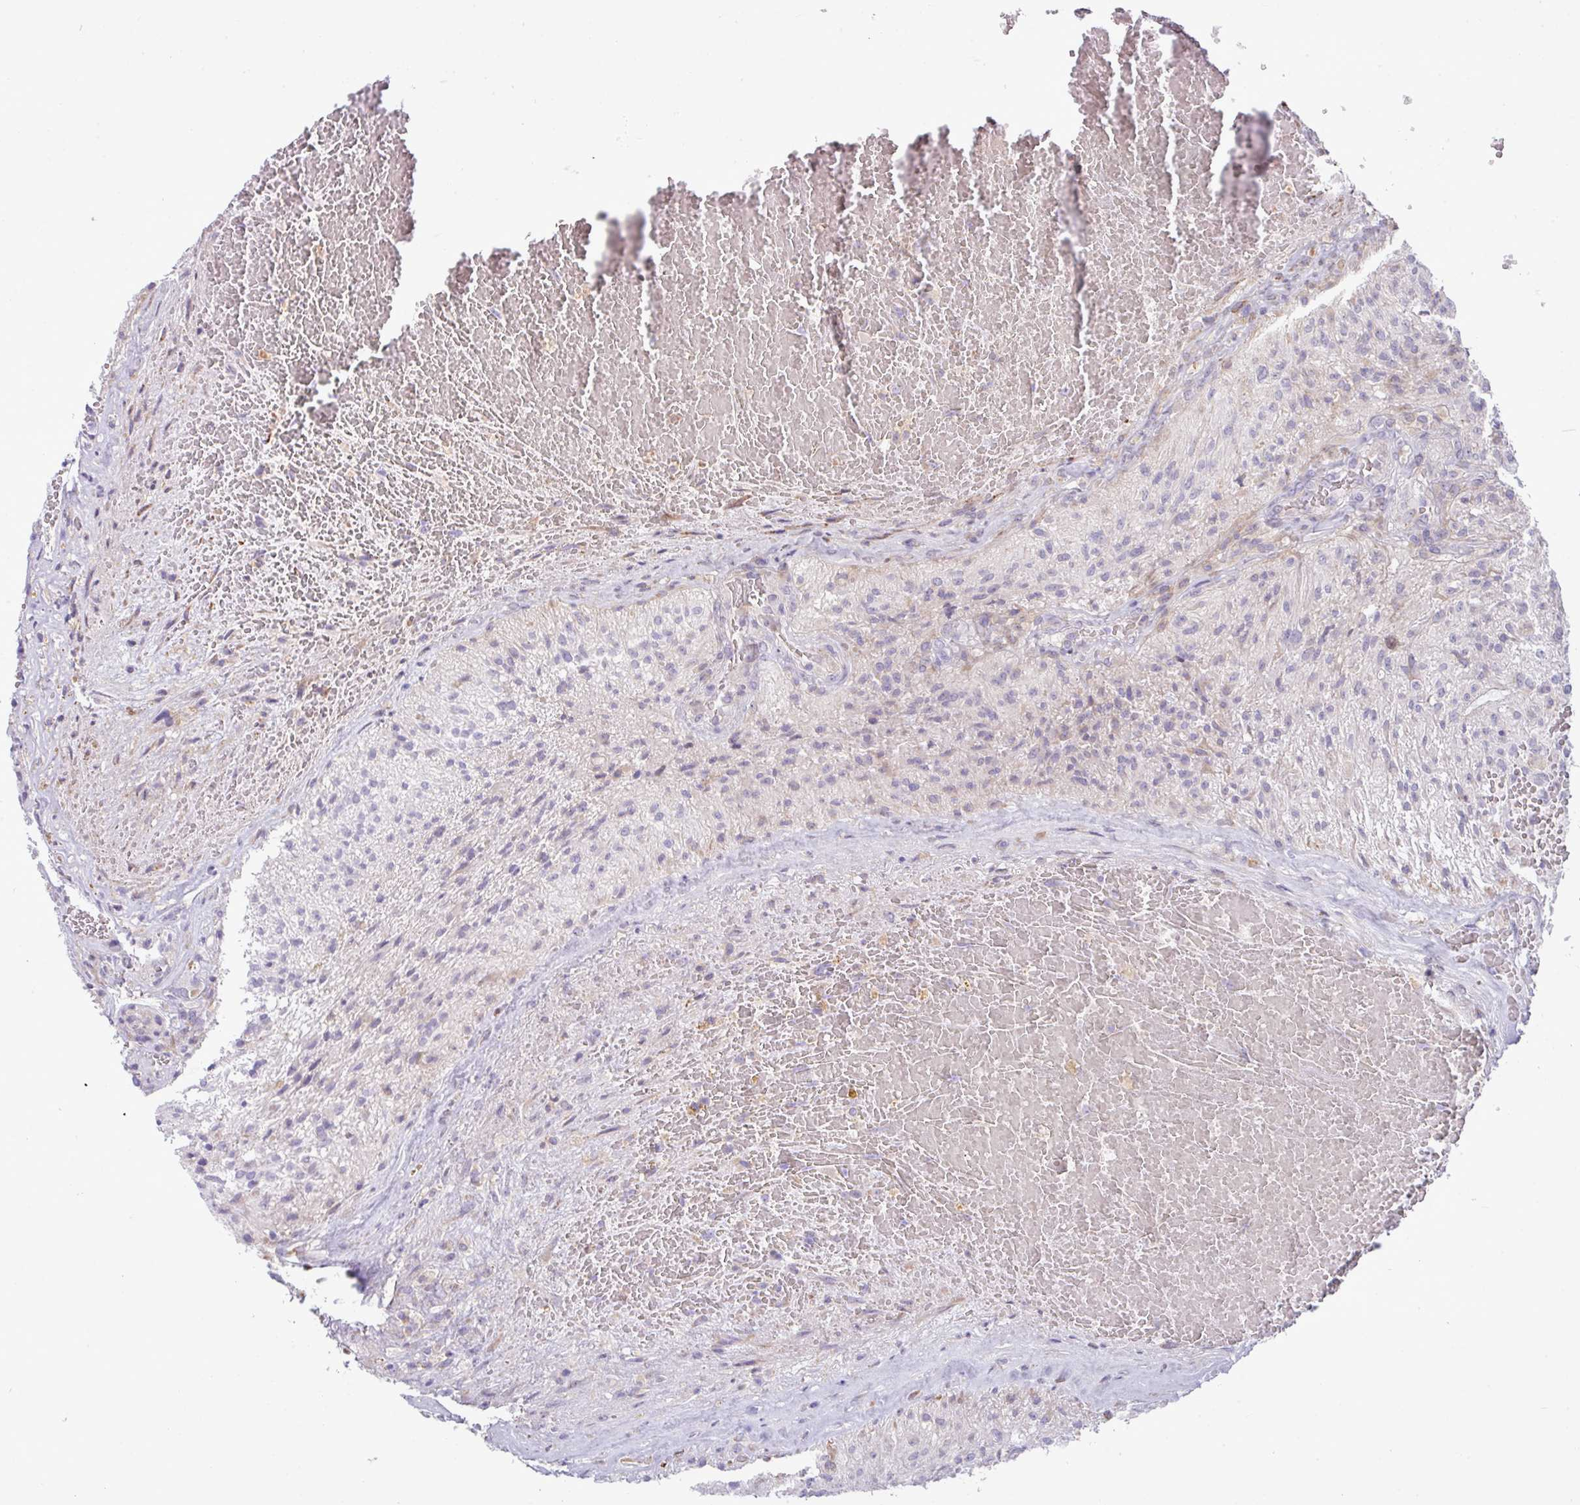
{"staining": {"intensity": "negative", "quantity": "none", "location": "none"}, "tissue": "glioma", "cell_type": "Tumor cells", "image_type": "cancer", "snomed": [{"axis": "morphology", "description": "Glioma, malignant, High grade"}, {"axis": "topography", "description": "Brain"}], "caption": "Immunohistochemical staining of human malignant high-grade glioma exhibits no significant staining in tumor cells. Nuclei are stained in blue.", "gene": "IRGC", "patient": {"sex": "male", "age": 56}}